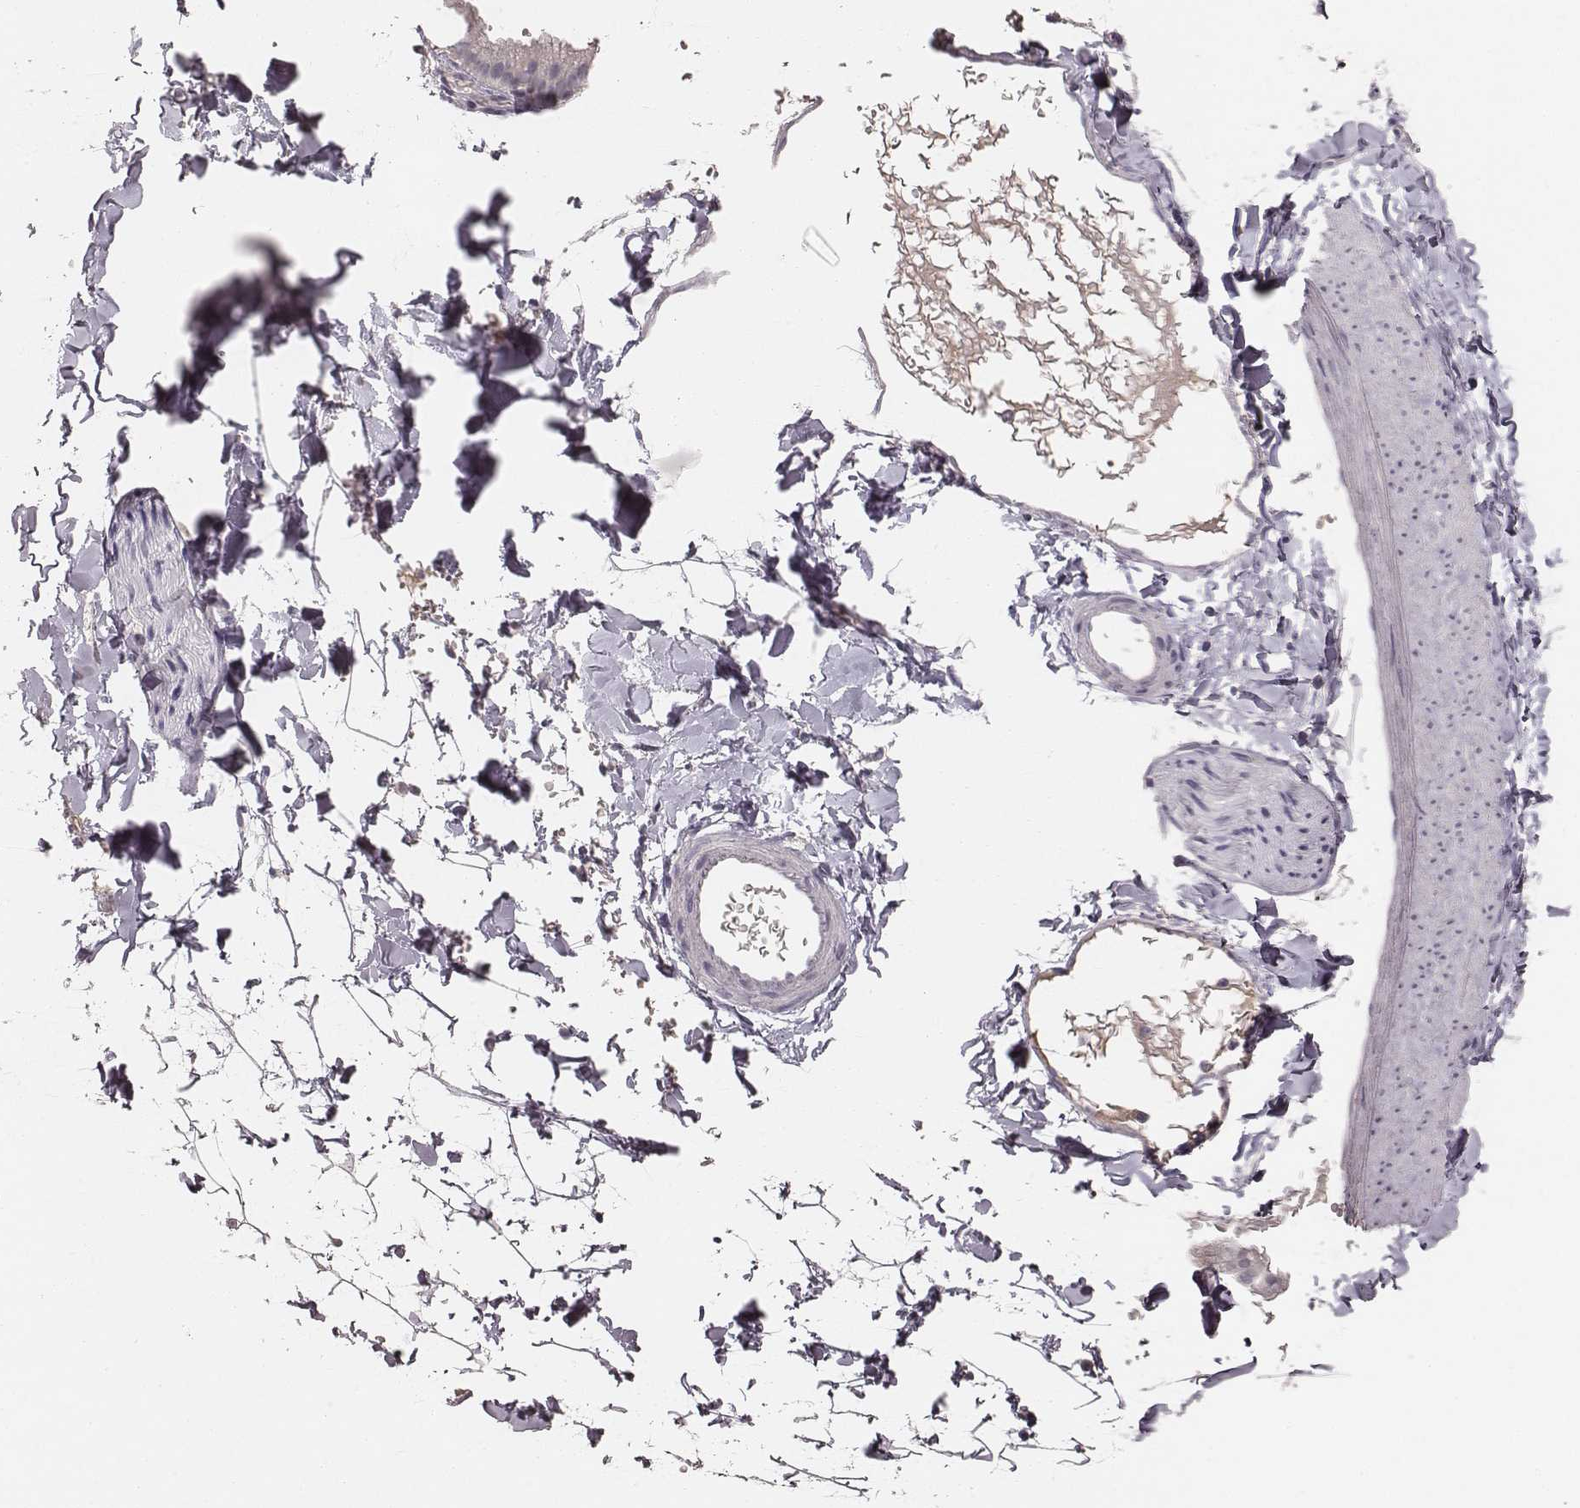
{"staining": {"intensity": "negative", "quantity": "none", "location": "none"}, "tissue": "adipose tissue", "cell_type": "Adipocytes", "image_type": "normal", "snomed": [{"axis": "morphology", "description": "Normal tissue, NOS"}, {"axis": "topography", "description": "Gallbladder"}, {"axis": "topography", "description": "Peripheral nerve tissue"}], "caption": "This image is of unremarkable adipose tissue stained with immunohistochemistry (IHC) to label a protein in brown with the nuclei are counter-stained blue. There is no expression in adipocytes. (Brightfield microscopy of DAB (3,3'-diaminobenzidine) IHC at high magnification).", "gene": "LY6K", "patient": {"sex": "female", "age": 45}}